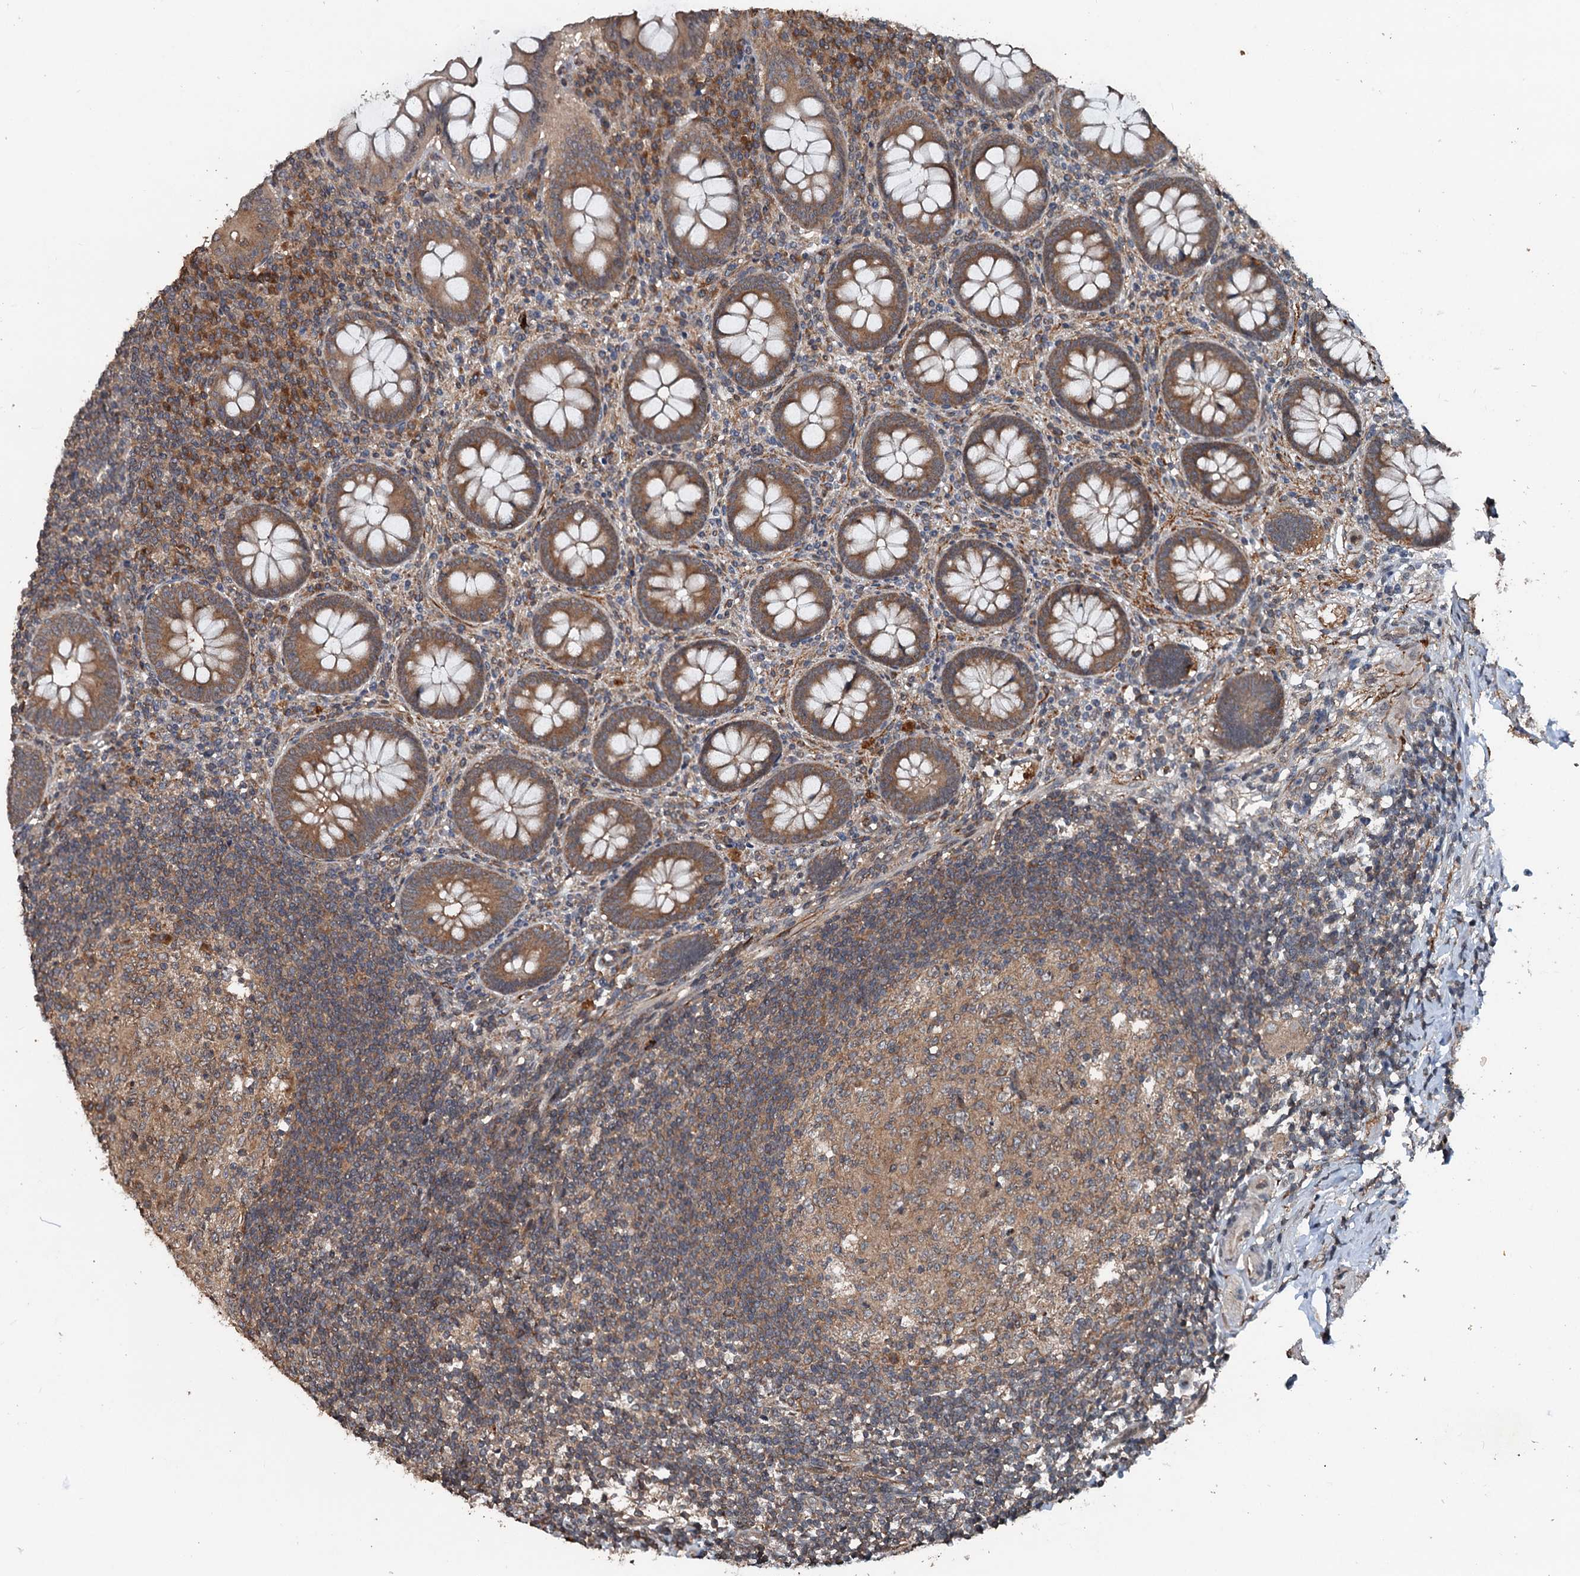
{"staining": {"intensity": "moderate", "quantity": ">75%", "location": "cytoplasmic/membranous"}, "tissue": "appendix", "cell_type": "Glandular cells", "image_type": "normal", "snomed": [{"axis": "morphology", "description": "Normal tissue, NOS"}, {"axis": "topography", "description": "Appendix"}], "caption": "Normal appendix demonstrates moderate cytoplasmic/membranous expression in about >75% of glandular cells.", "gene": "N4BP2L2", "patient": {"sex": "female", "age": 33}}